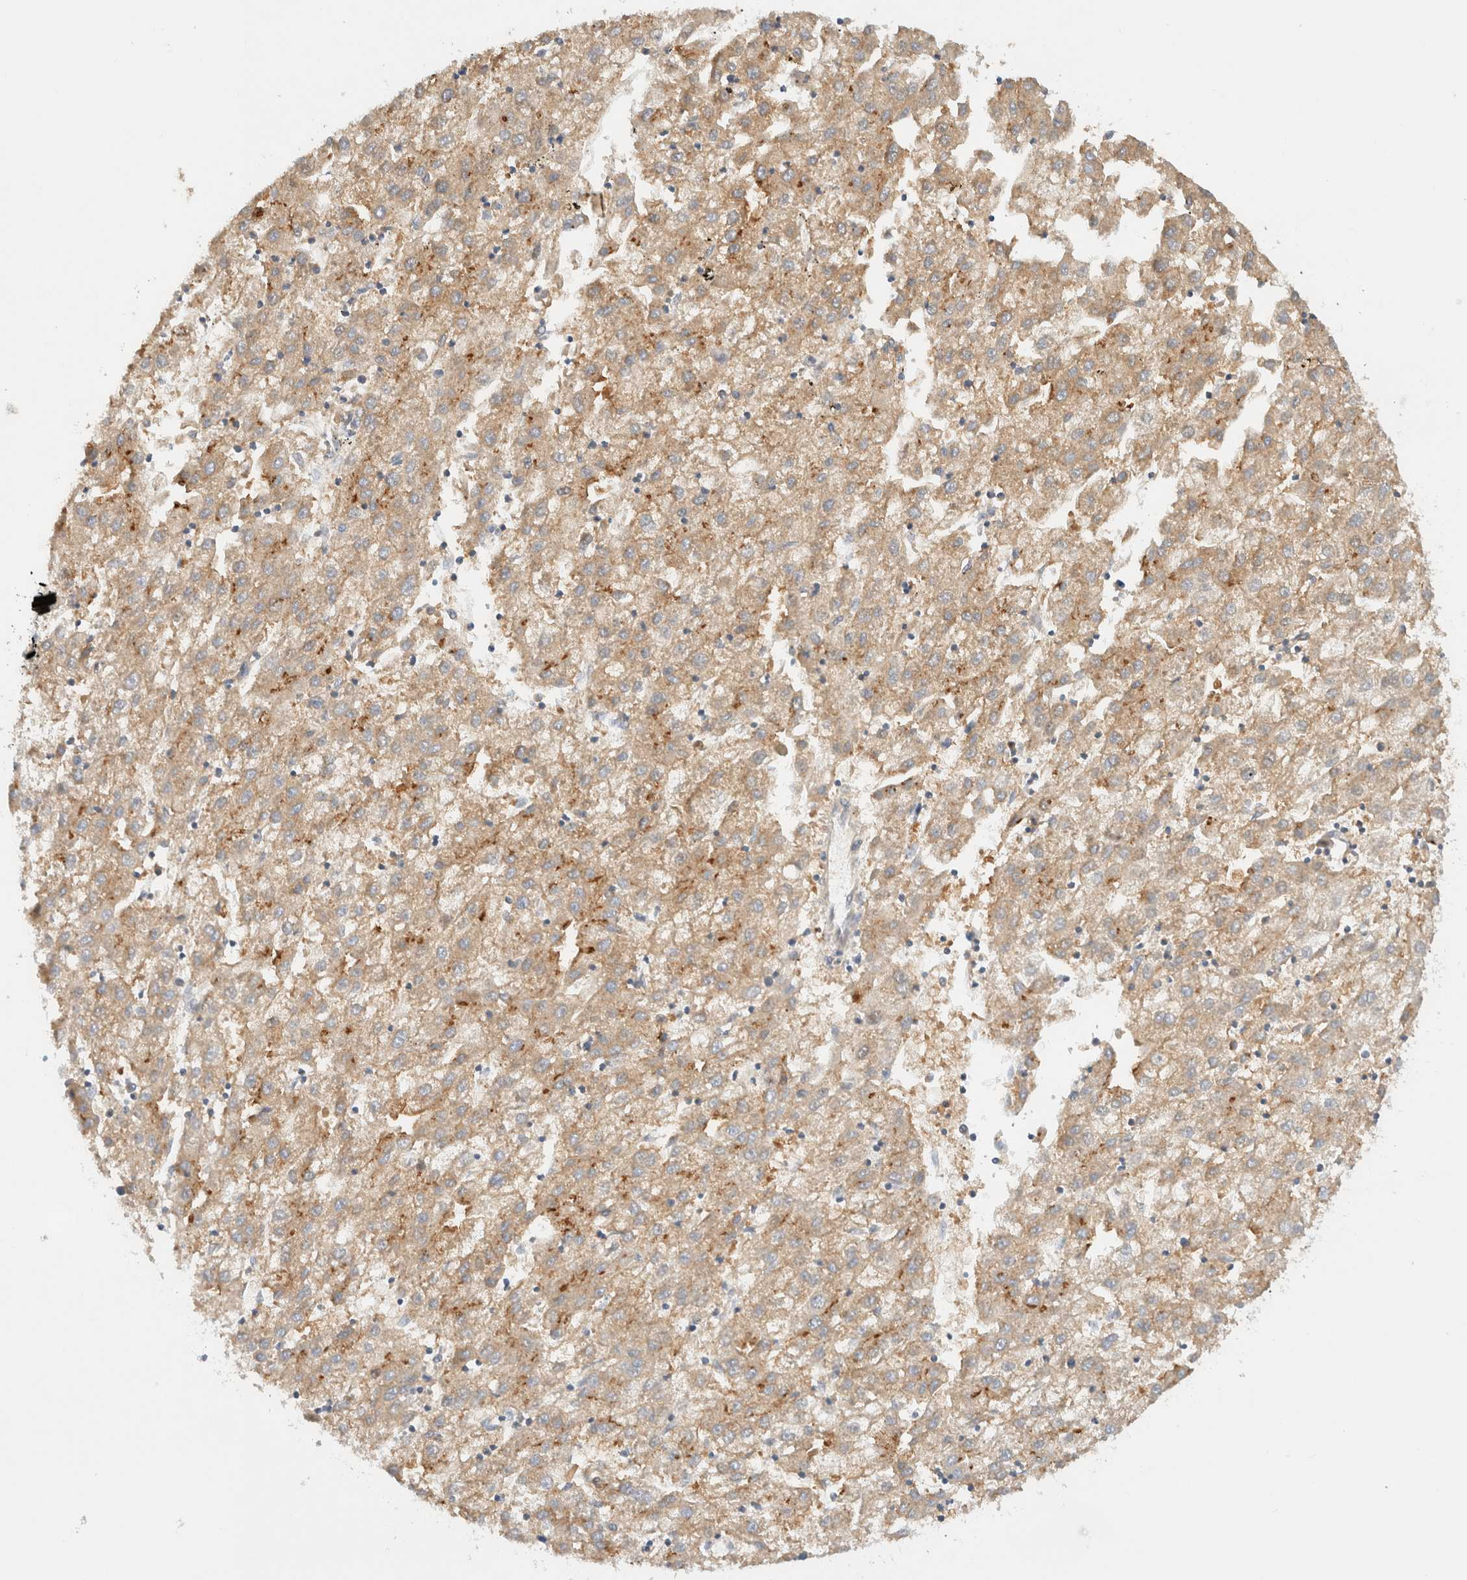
{"staining": {"intensity": "weak", "quantity": ">75%", "location": "cytoplasmic/membranous"}, "tissue": "liver cancer", "cell_type": "Tumor cells", "image_type": "cancer", "snomed": [{"axis": "morphology", "description": "Carcinoma, Hepatocellular, NOS"}, {"axis": "topography", "description": "Liver"}], "caption": "A high-resolution micrograph shows immunohistochemistry (IHC) staining of liver cancer, which shows weak cytoplasmic/membranous staining in approximately >75% of tumor cells.", "gene": "RABEP1", "patient": {"sex": "male", "age": 72}}